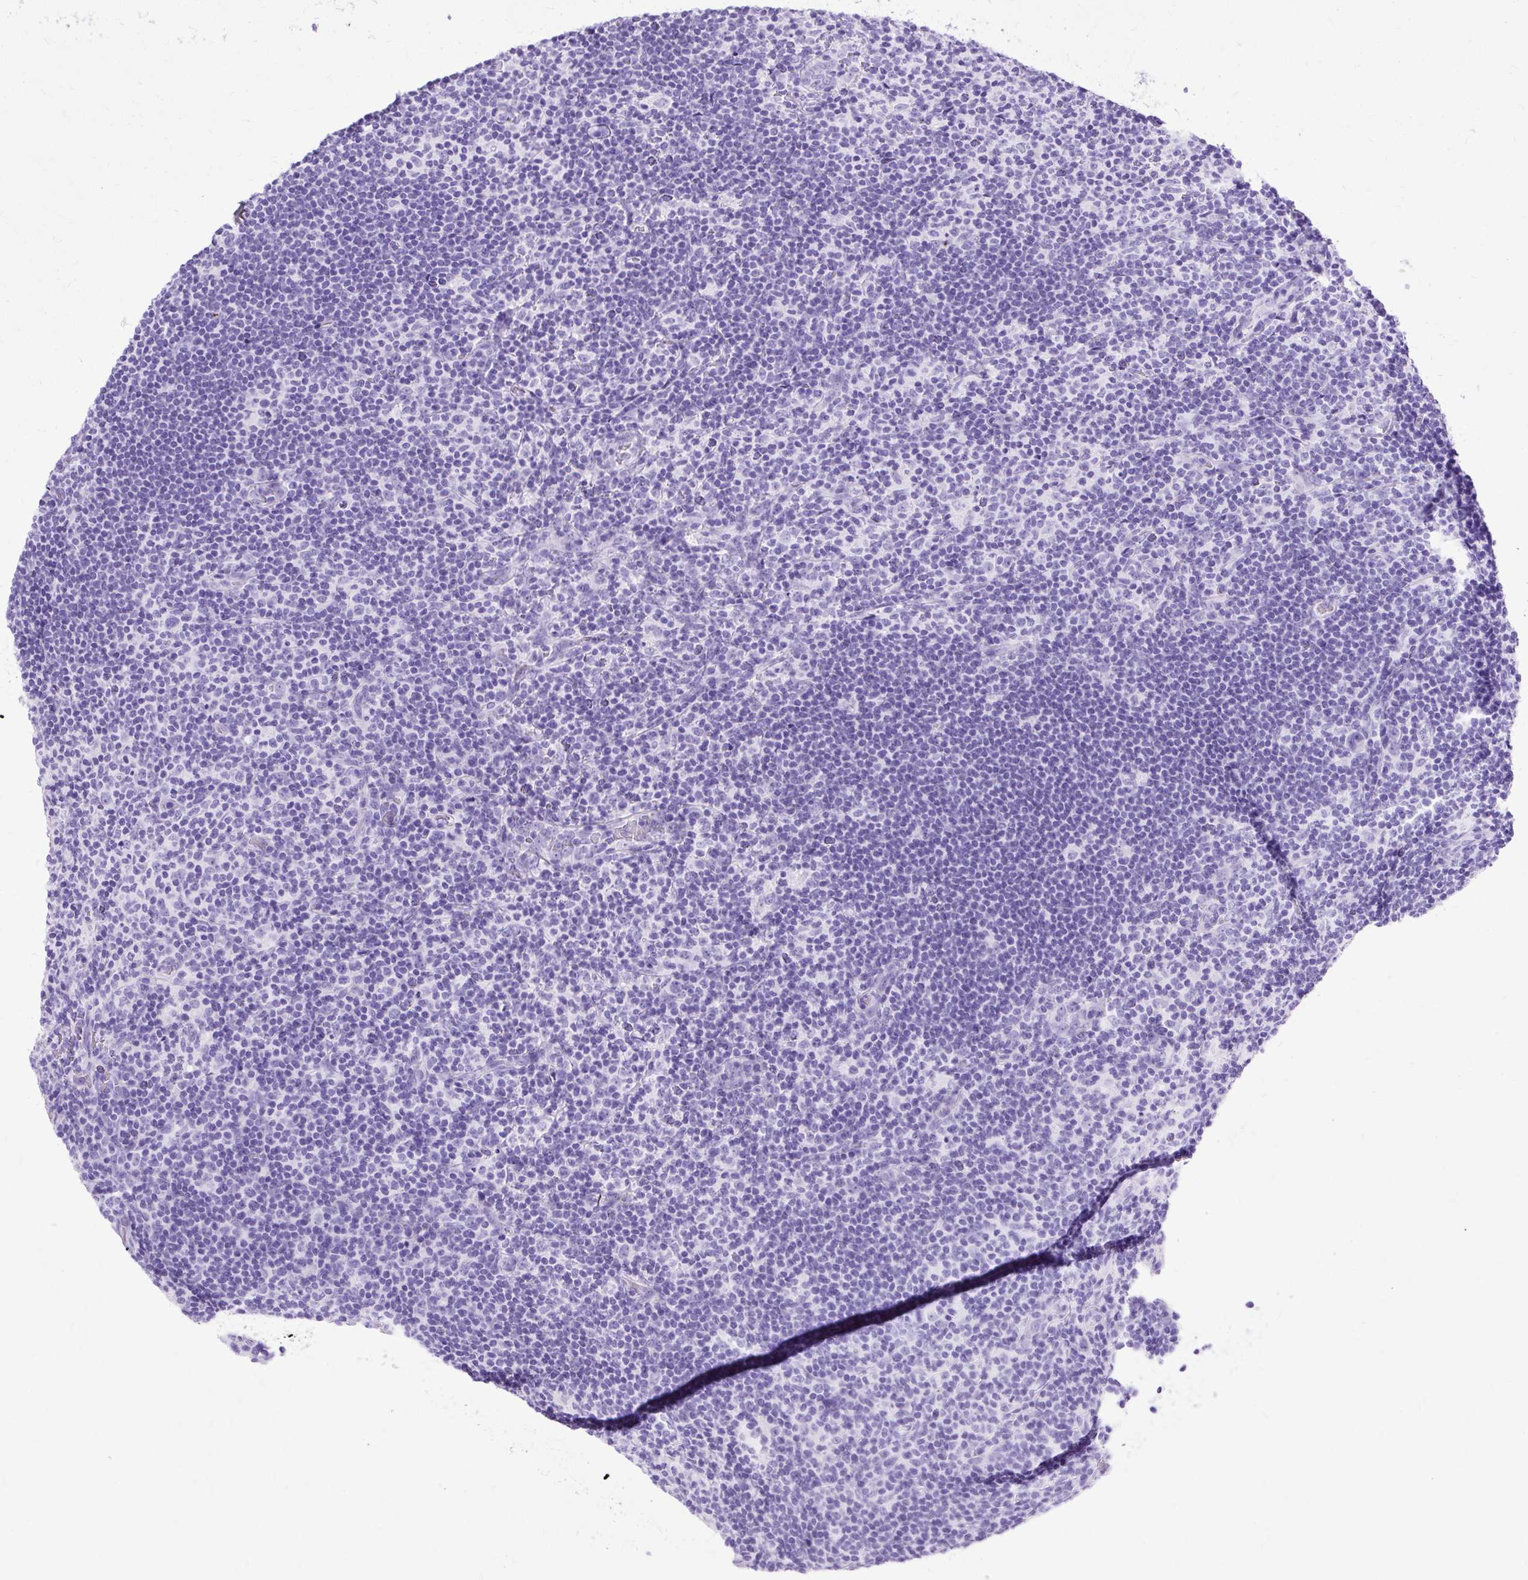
{"staining": {"intensity": "negative", "quantity": "none", "location": "none"}, "tissue": "lymphoma", "cell_type": "Tumor cells", "image_type": "cancer", "snomed": [{"axis": "morphology", "description": "Hodgkin's disease, NOS"}, {"axis": "topography", "description": "Lymph node"}], "caption": "Immunohistochemistry photomicrograph of neoplastic tissue: human lymphoma stained with DAB reveals no significant protein staining in tumor cells. (Stains: DAB immunohistochemistry with hematoxylin counter stain, Microscopy: brightfield microscopy at high magnification).", "gene": "SLC8A2", "patient": {"sex": "female", "age": 57}}